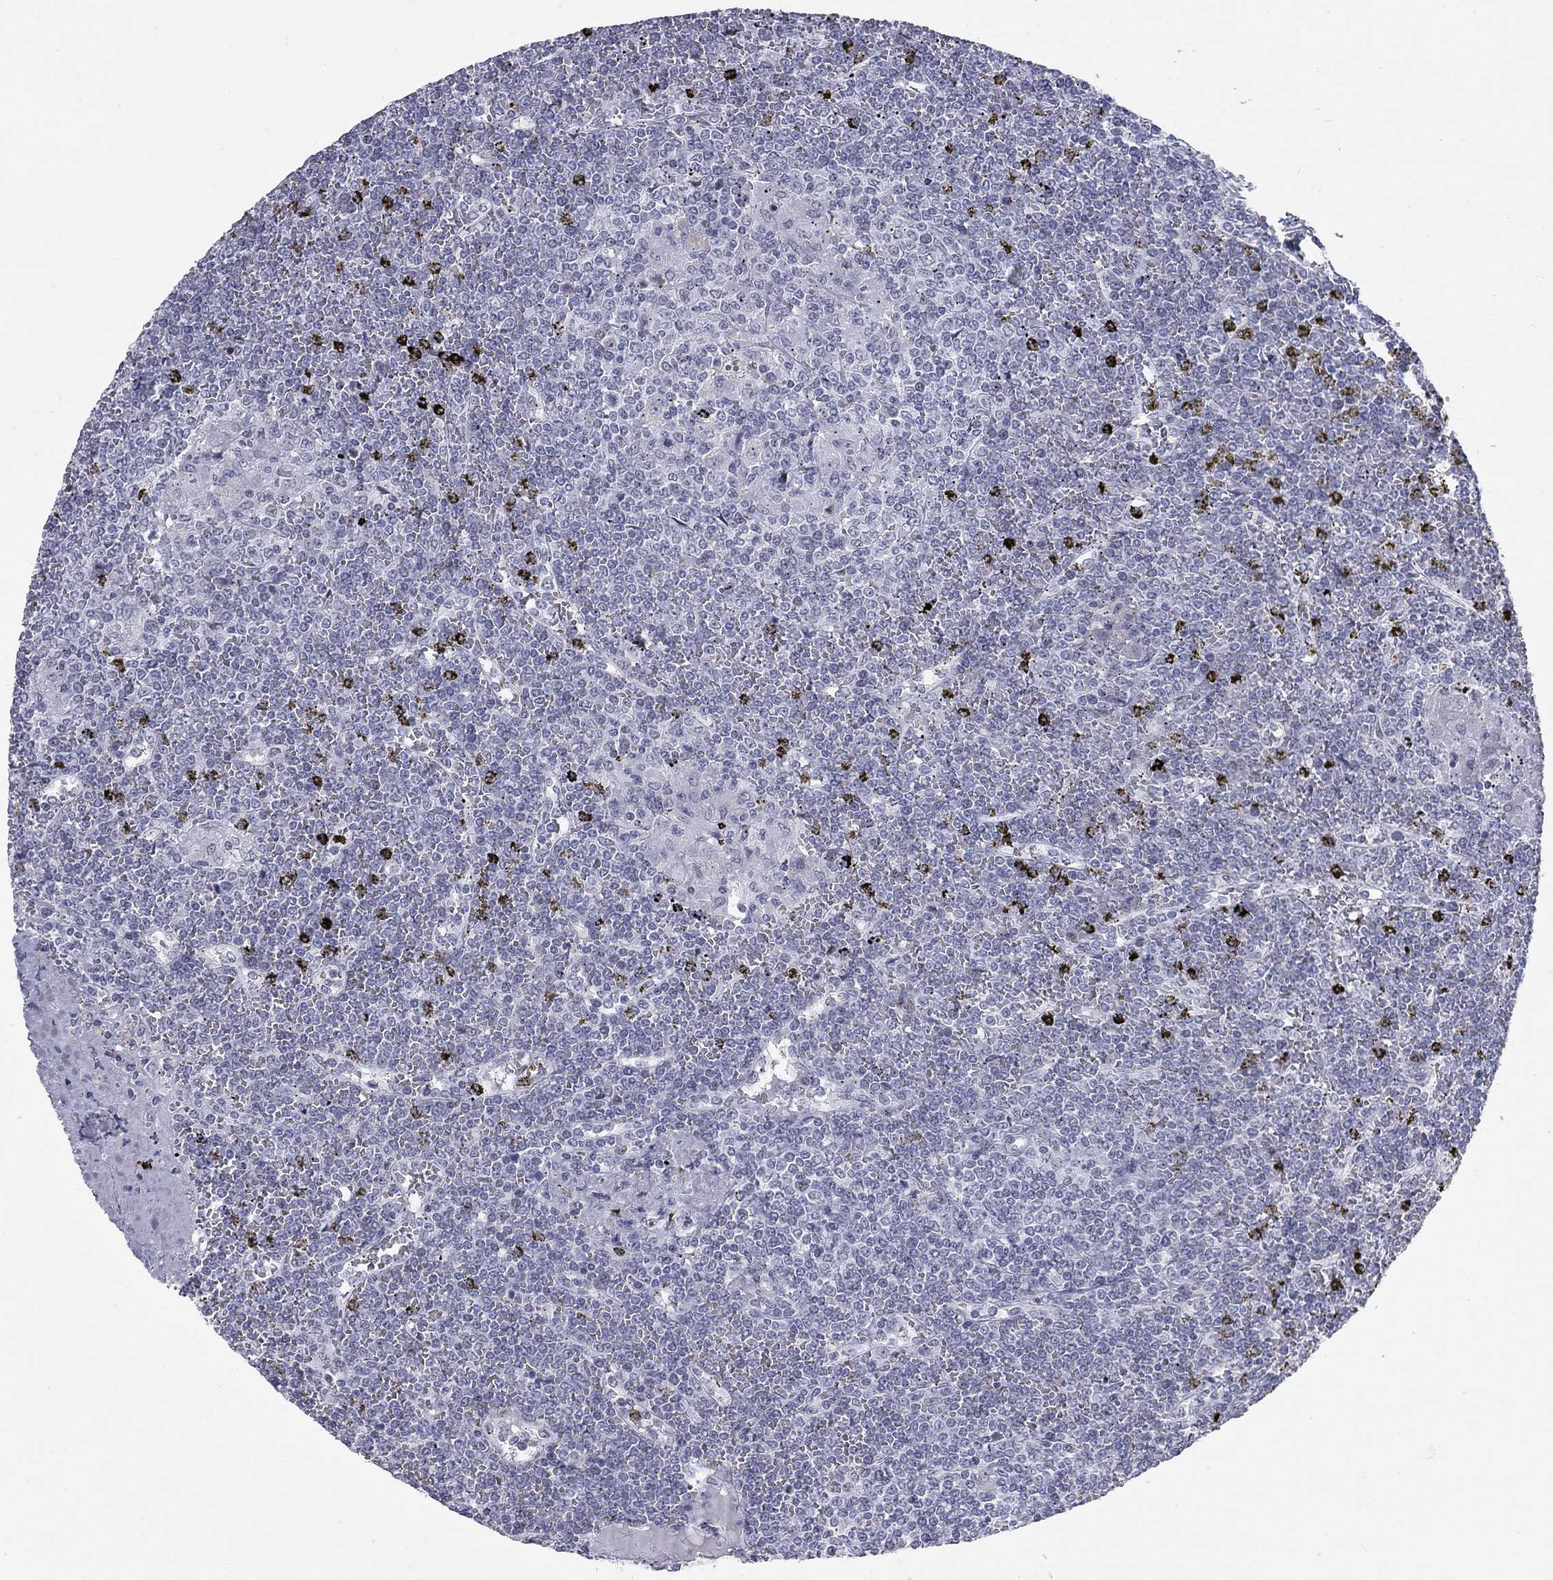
{"staining": {"intensity": "negative", "quantity": "none", "location": "none"}, "tissue": "lymphoma", "cell_type": "Tumor cells", "image_type": "cancer", "snomed": [{"axis": "morphology", "description": "Malignant lymphoma, non-Hodgkin's type, Low grade"}, {"axis": "topography", "description": "Spleen"}], "caption": "Immunohistochemical staining of lymphoma exhibits no significant staining in tumor cells.", "gene": "ASF1B", "patient": {"sex": "female", "age": 19}}